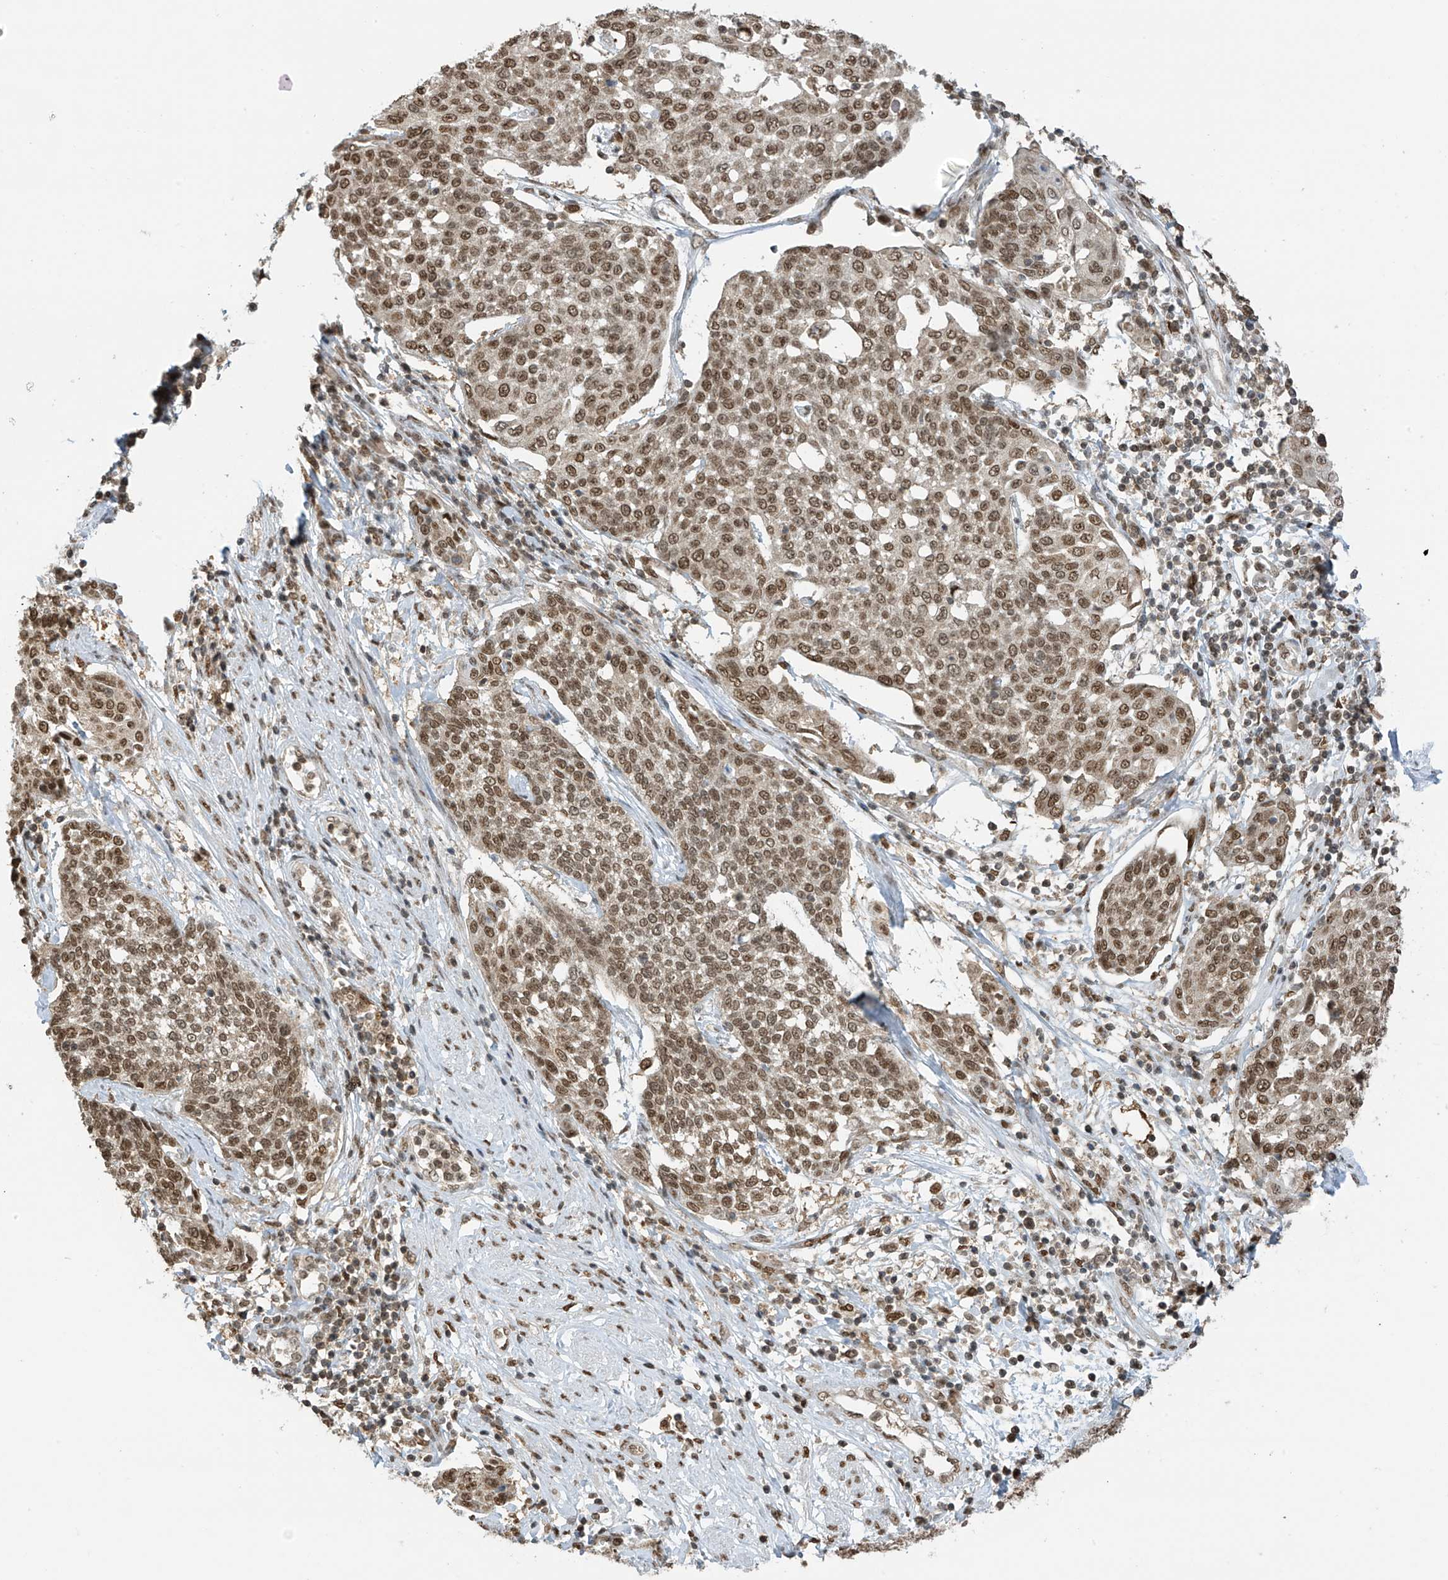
{"staining": {"intensity": "moderate", "quantity": ">75%", "location": "nuclear"}, "tissue": "cervical cancer", "cell_type": "Tumor cells", "image_type": "cancer", "snomed": [{"axis": "morphology", "description": "Squamous cell carcinoma, NOS"}, {"axis": "topography", "description": "Cervix"}], "caption": "Cervical squamous cell carcinoma stained for a protein demonstrates moderate nuclear positivity in tumor cells.", "gene": "KPNB1", "patient": {"sex": "female", "age": 34}}